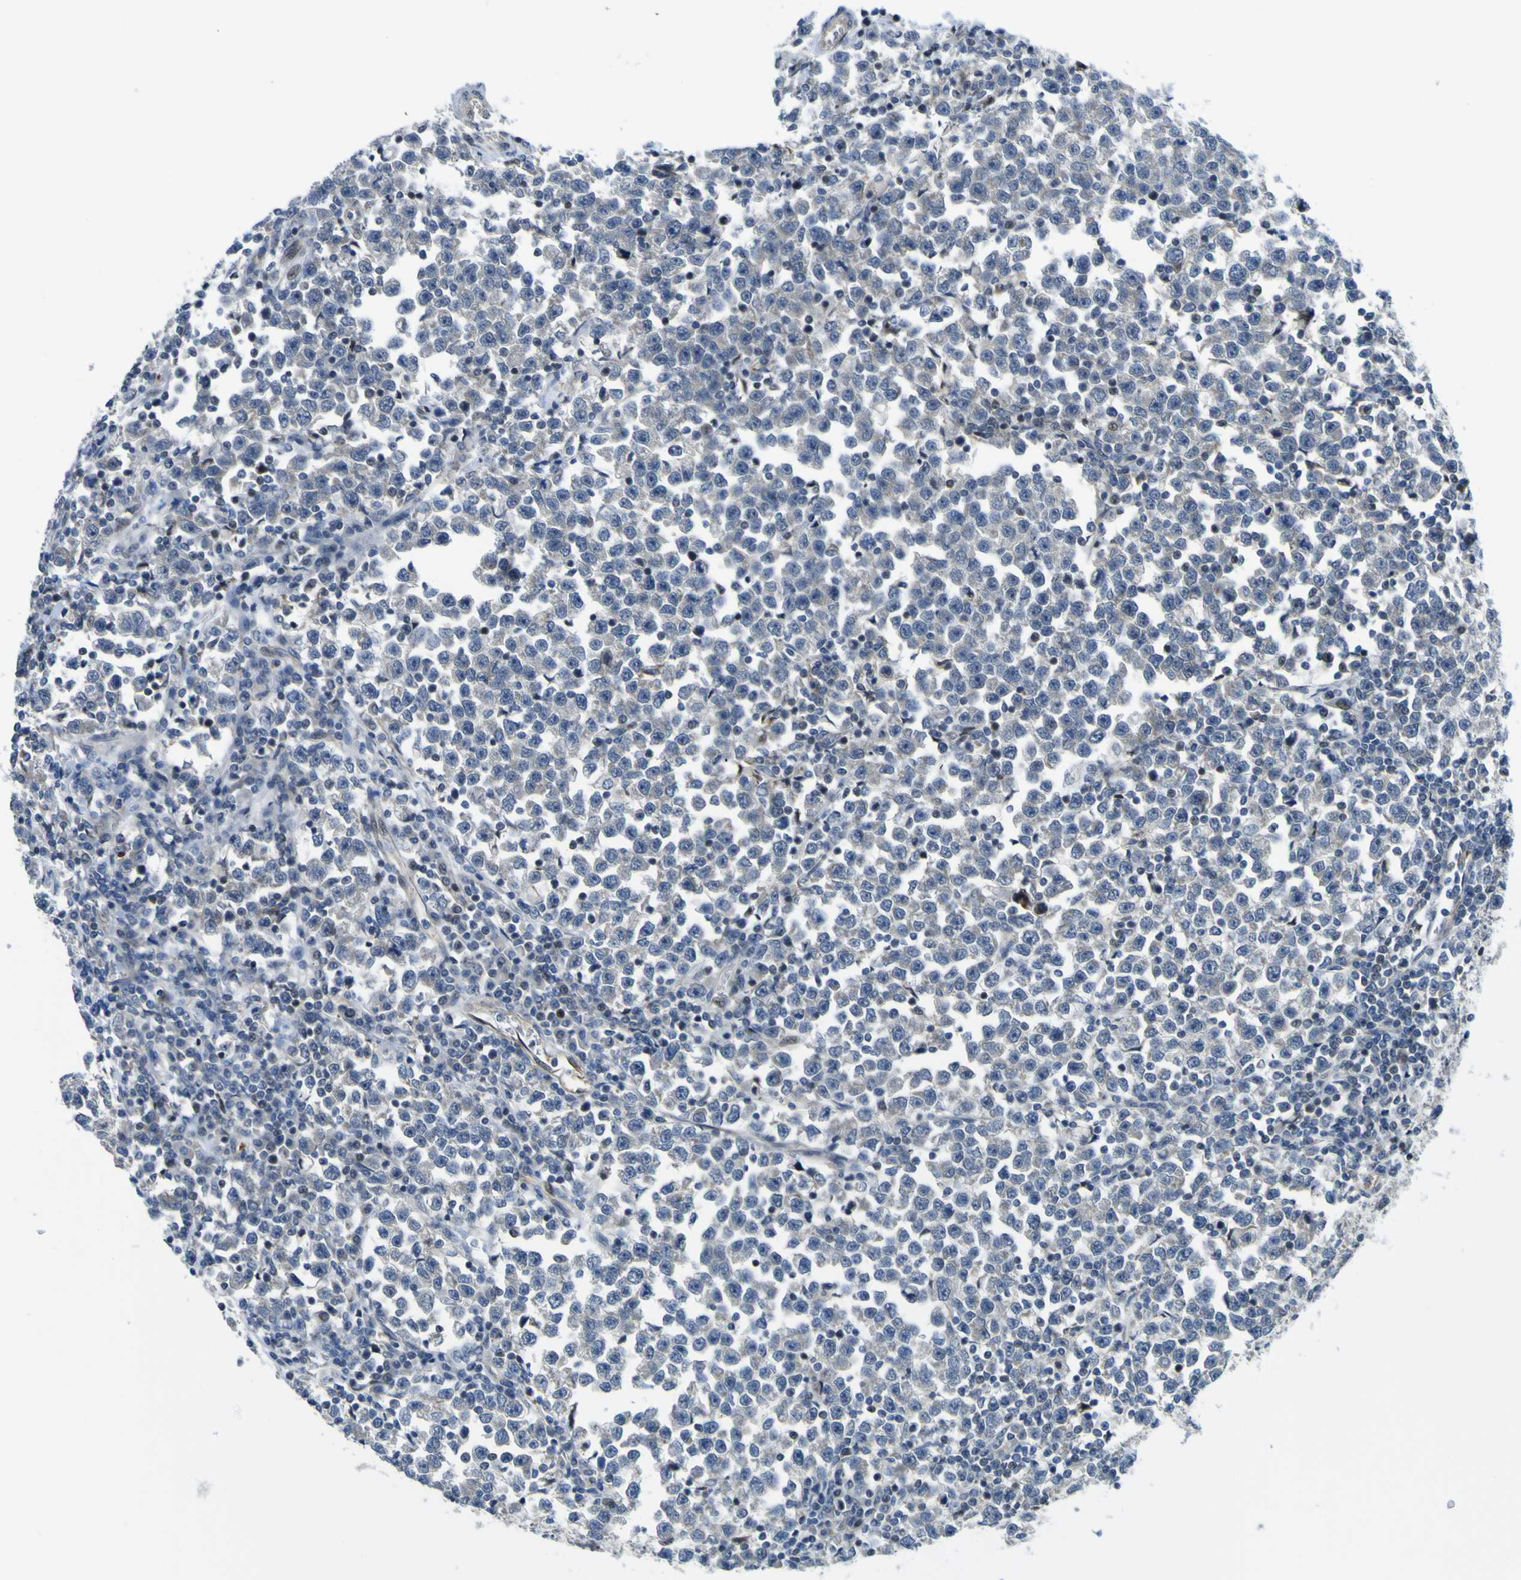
{"staining": {"intensity": "negative", "quantity": "none", "location": "none"}, "tissue": "testis cancer", "cell_type": "Tumor cells", "image_type": "cancer", "snomed": [{"axis": "morphology", "description": "Seminoma, NOS"}, {"axis": "topography", "description": "Testis"}], "caption": "High magnification brightfield microscopy of testis seminoma stained with DAB (3,3'-diaminobenzidine) (brown) and counterstained with hematoxylin (blue): tumor cells show no significant staining. (Stains: DAB immunohistochemistry (IHC) with hematoxylin counter stain, Microscopy: brightfield microscopy at high magnification).", "gene": "KDM7A", "patient": {"sex": "male", "age": 43}}